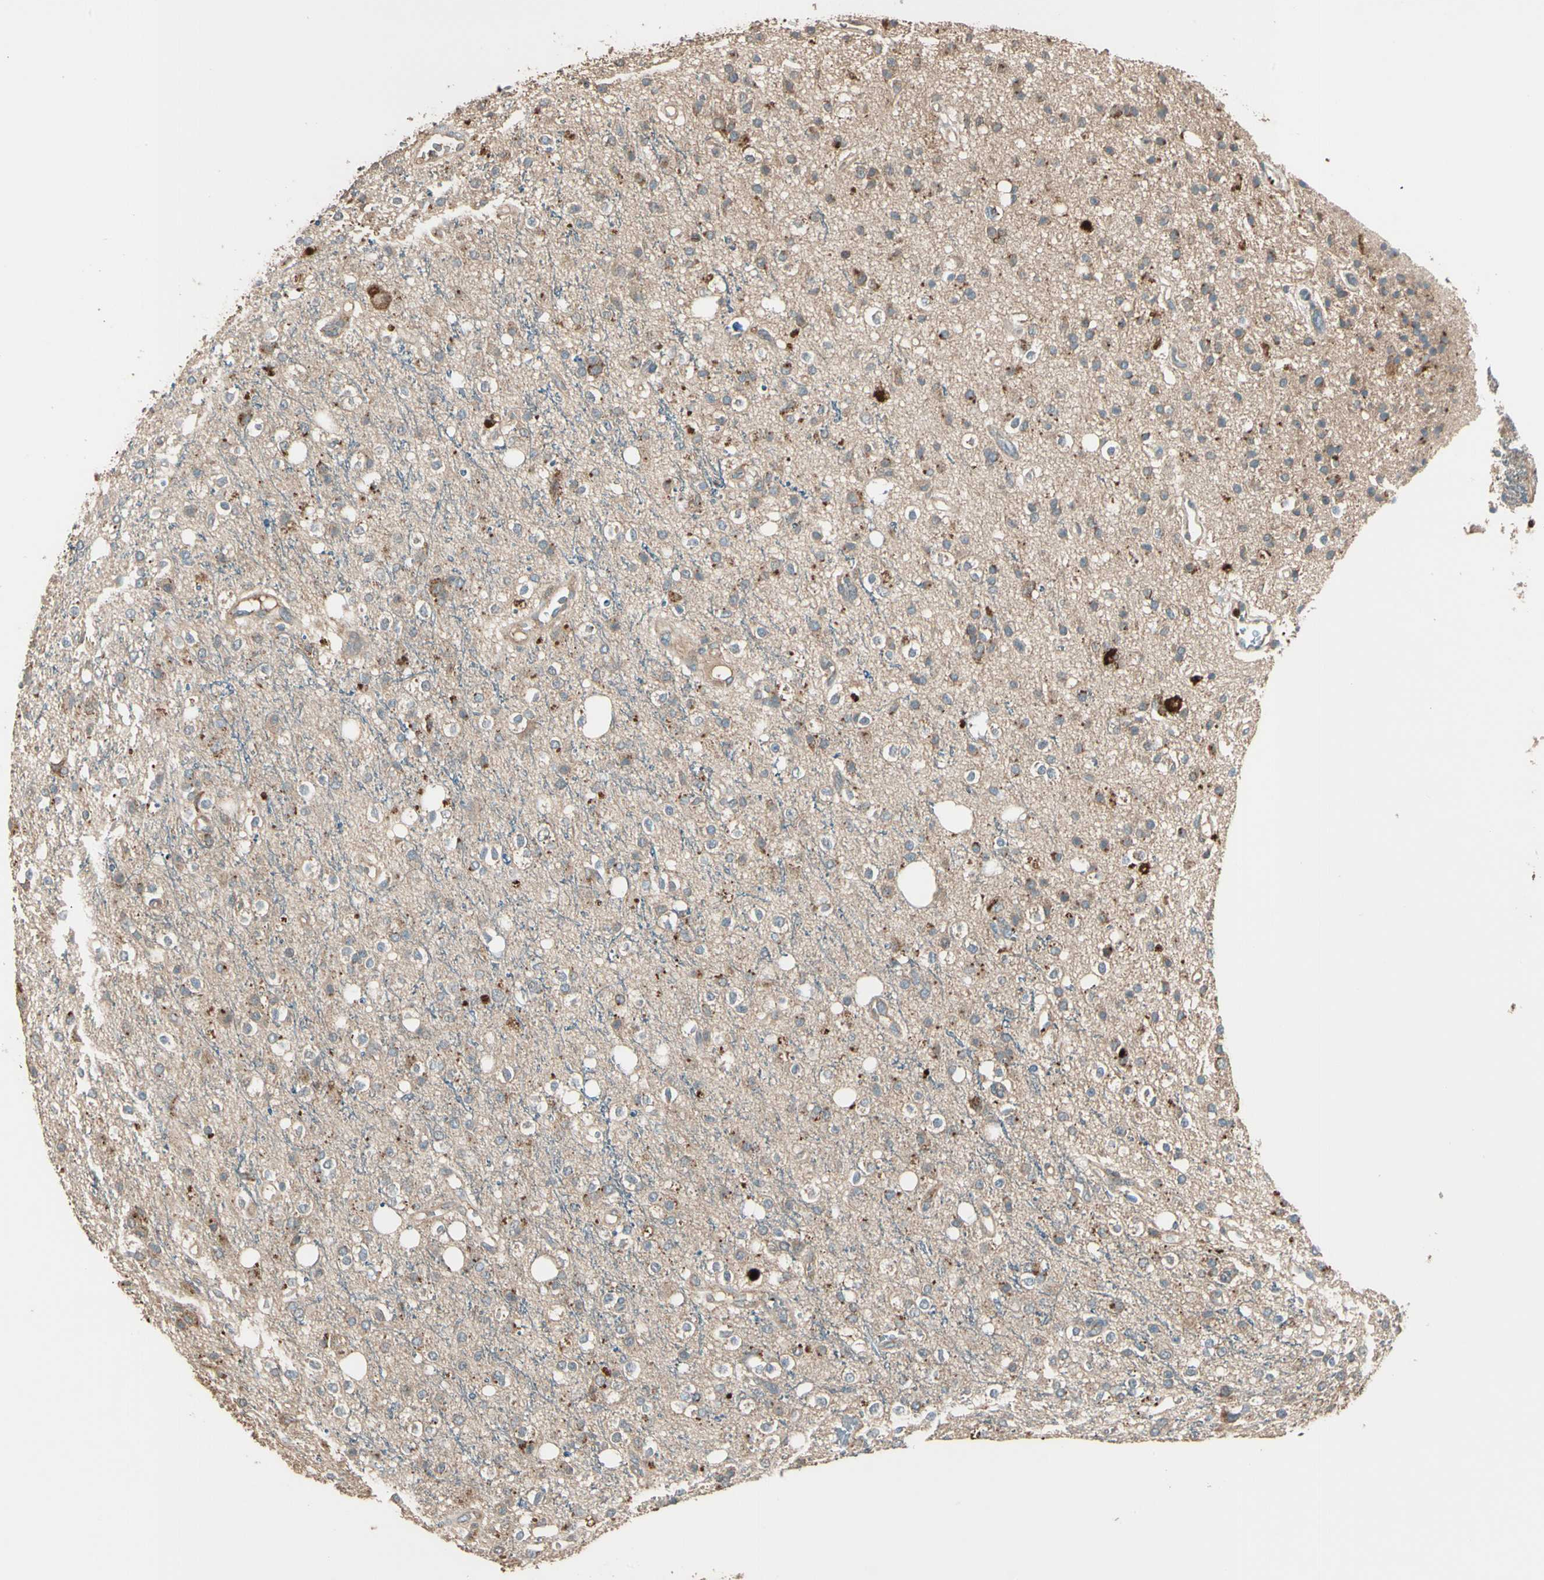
{"staining": {"intensity": "moderate", "quantity": "25%-75%", "location": "cytoplasmic/membranous"}, "tissue": "glioma", "cell_type": "Tumor cells", "image_type": "cancer", "snomed": [{"axis": "morphology", "description": "Glioma, malignant, High grade"}, {"axis": "topography", "description": "Brain"}], "caption": "Tumor cells display medium levels of moderate cytoplasmic/membranous staining in approximately 25%-75% of cells in human malignant high-grade glioma.", "gene": "STX11", "patient": {"sex": "male", "age": 47}}